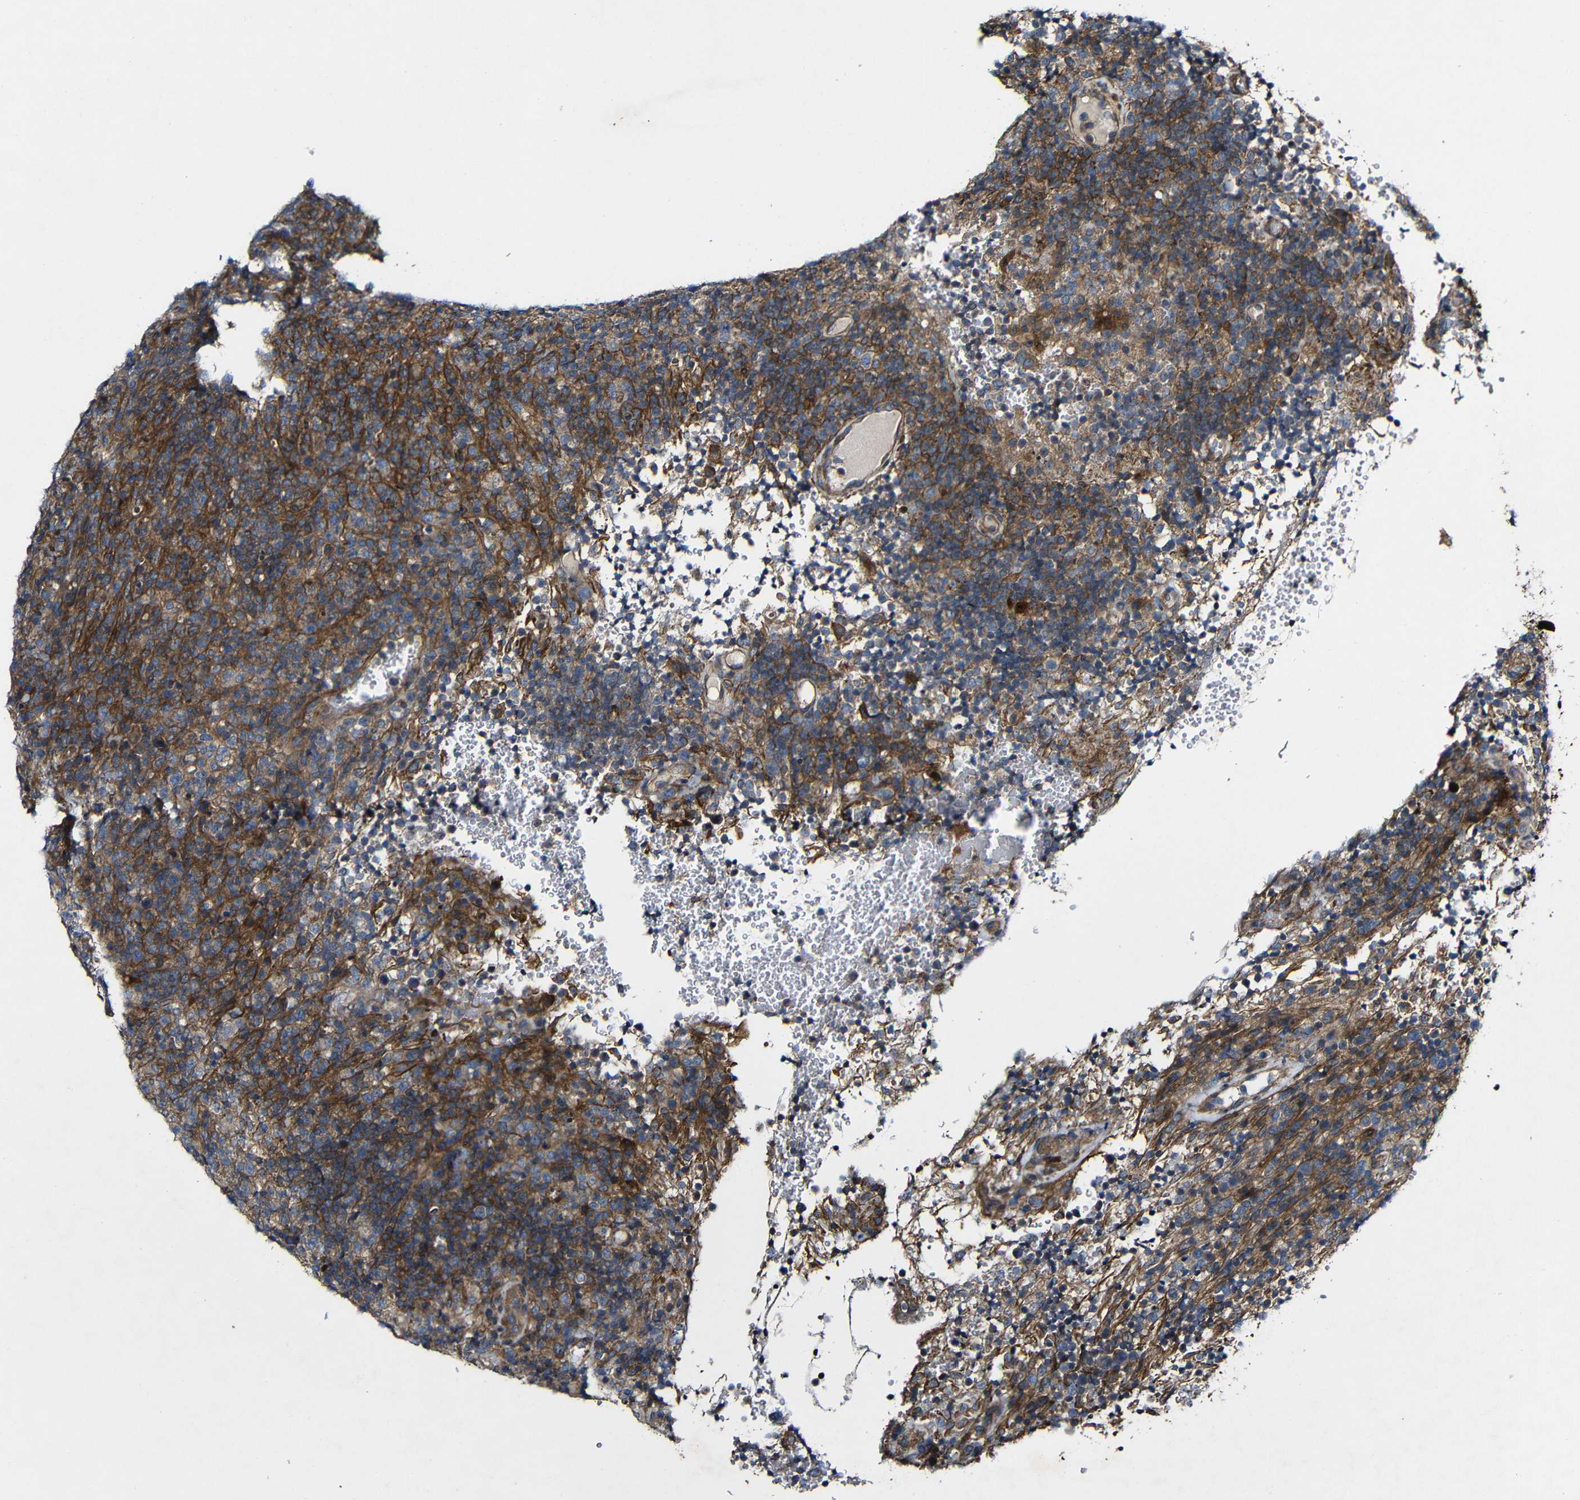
{"staining": {"intensity": "moderate", "quantity": ">75%", "location": "cytoplasmic/membranous"}, "tissue": "lymphoma", "cell_type": "Tumor cells", "image_type": "cancer", "snomed": [{"axis": "morphology", "description": "Malignant lymphoma, non-Hodgkin's type, High grade"}, {"axis": "topography", "description": "Lymph node"}], "caption": "Immunohistochemistry (IHC) micrograph of lymphoma stained for a protein (brown), which demonstrates medium levels of moderate cytoplasmic/membranous staining in about >75% of tumor cells.", "gene": "GSDME", "patient": {"sex": "female", "age": 76}}